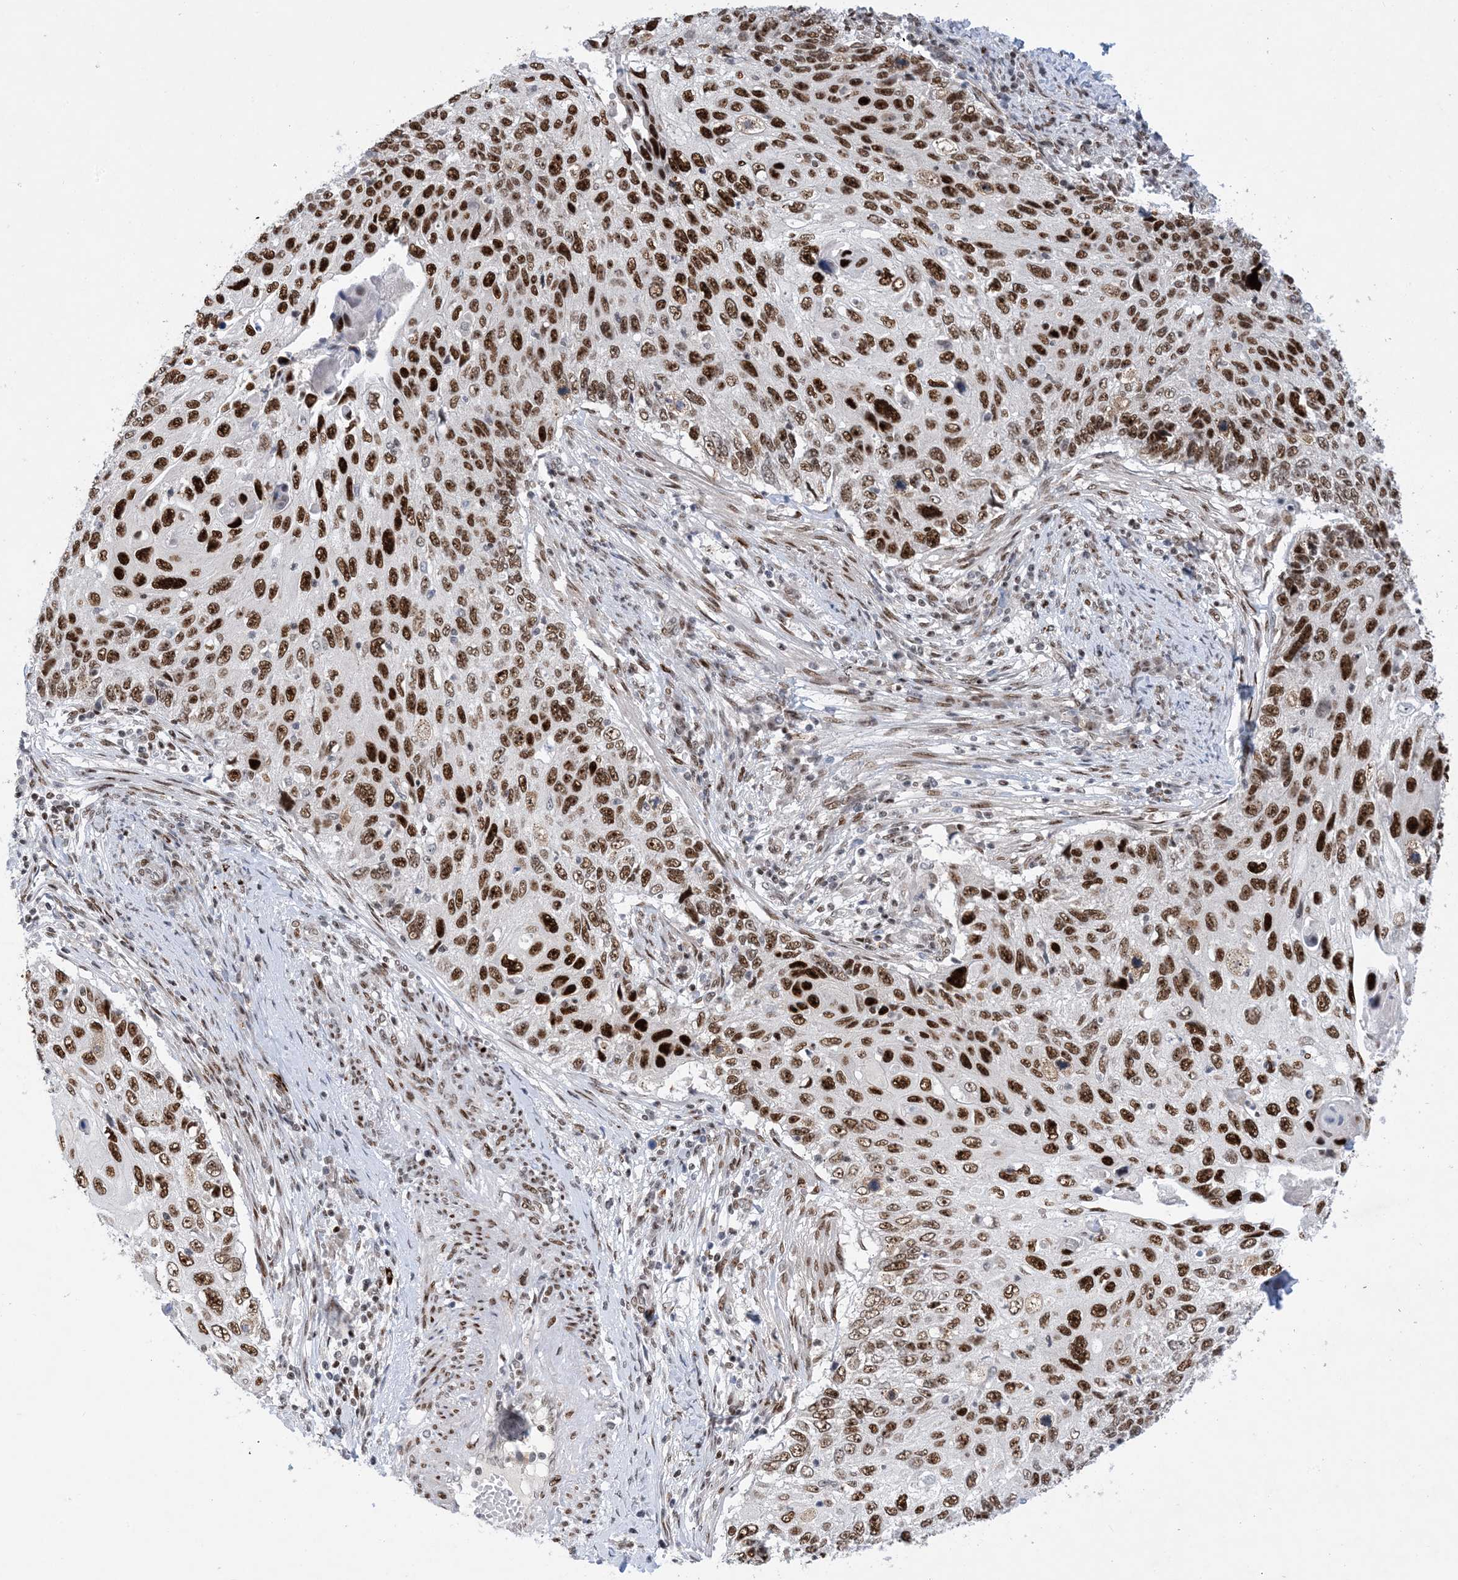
{"staining": {"intensity": "strong", "quantity": ">75%", "location": "nuclear"}, "tissue": "cervical cancer", "cell_type": "Tumor cells", "image_type": "cancer", "snomed": [{"axis": "morphology", "description": "Squamous cell carcinoma, NOS"}, {"axis": "topography", "description": "Cervix"}], "caption": "Tumor cells display strong nuclear positivity in about >75% of cells in cervical cancer. The protein is stained brown, and the nuclei are stained in blue (DAB (3,3'-diaminobenzidine) IHC with brightfield microscopy, high magnification).", "gene": "TSPYL1", "patient": {"sex": "female", "age": 70}}